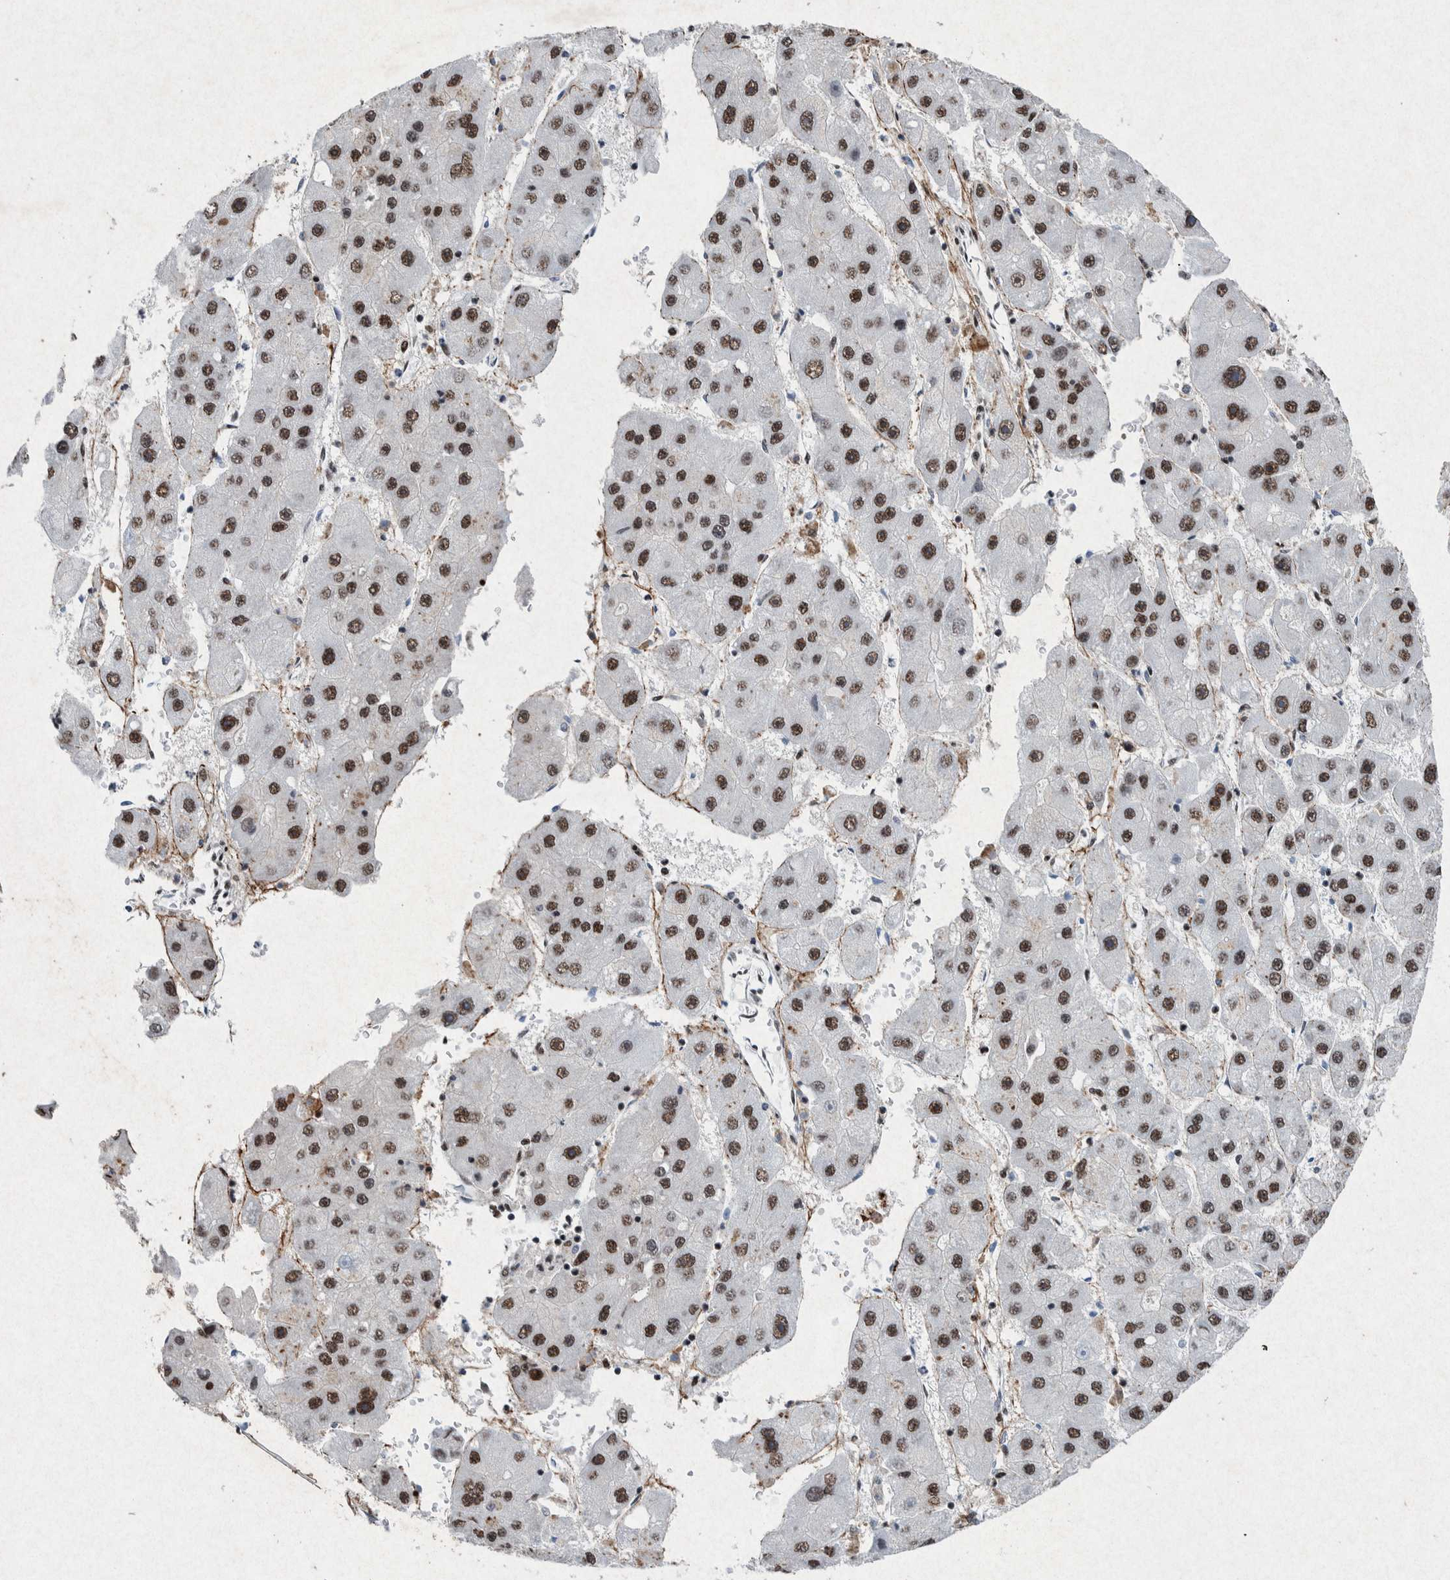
{"staining": {"intensity": "strong", "quantity": ">75%", "location": "nuclear"}, "tissue": "liver cancer", "cell_type": "Tumor cells", "image_type": "cancer", "snomed": [{"axis": "morphology", "description": "Carcinoma, Hepatocellular, NOS"}, {"axis": "topography", "description": "Liver"}], "caption": "High-magnification brightfield microscopy of liver cancer stained with DAB (3,3'-diaminobenzidine) (brown) and counterstained with hematoxylin (blue). tumor cells exhibit strong nuclear positivity is seen in about>75% of cells. (DAB IHC with brightfield microscopy, high magnification).", "gene": "TAF10", "patient": {"sex": "female", "age": 61}}